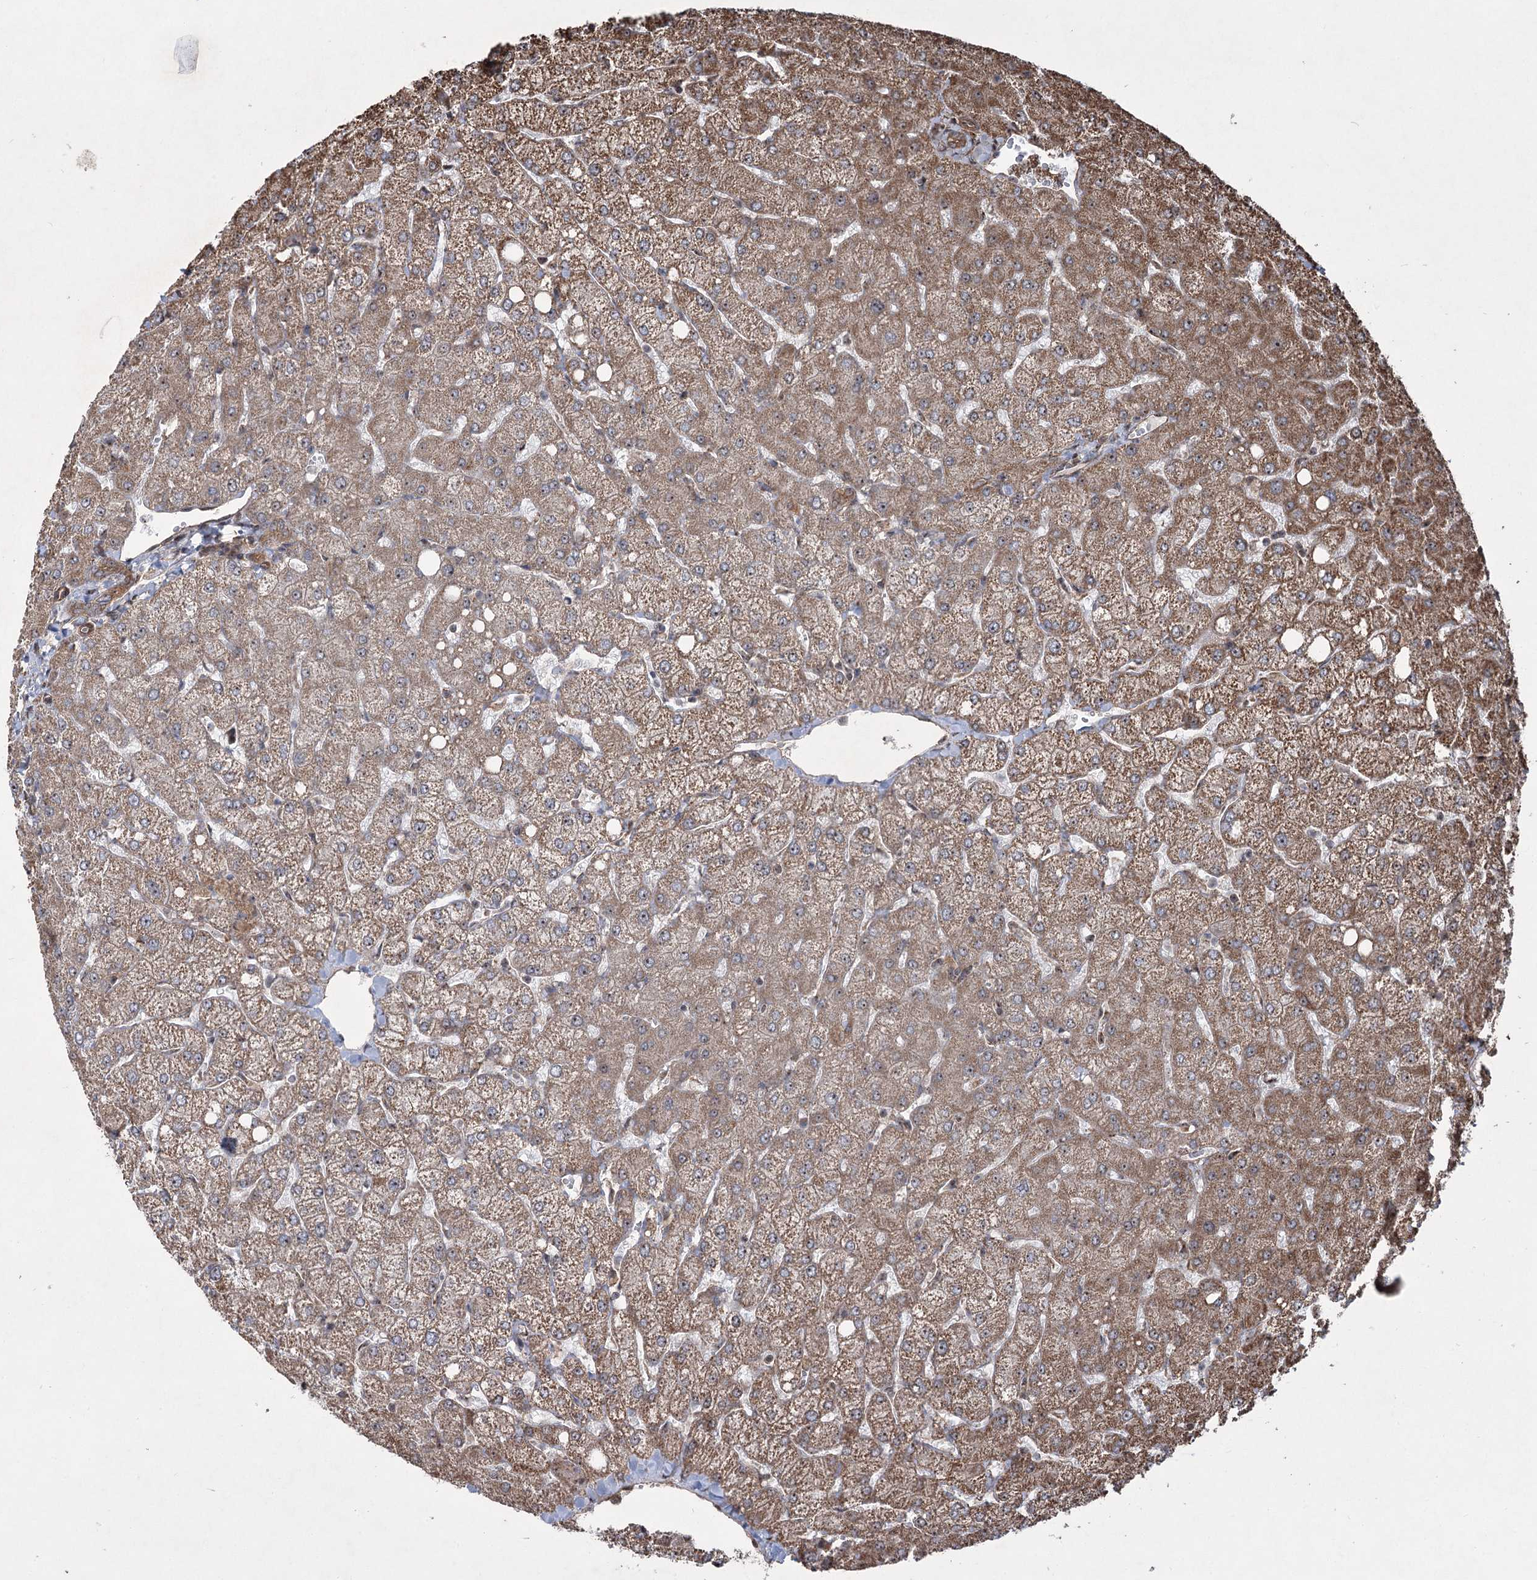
{"staining": {"intensity": "moderate", "quantity": ">75%", "location": "cytoplasmic/membranous"}, "tissue": "liver", "cell_type": "Cholangiocytes", "image_type": "normal", "snomed": [{"axis": "morphology", "description": "Normal tissue, NOS"}, {"axis": "topography", "description": "Liver"}], "caption": "Benign liver displays moderate cytoplasmic/membranous staining in about >75% of cholangiocytes.", "gene": "SERINC5", "patient": {"sex": "female", "age": 54}}